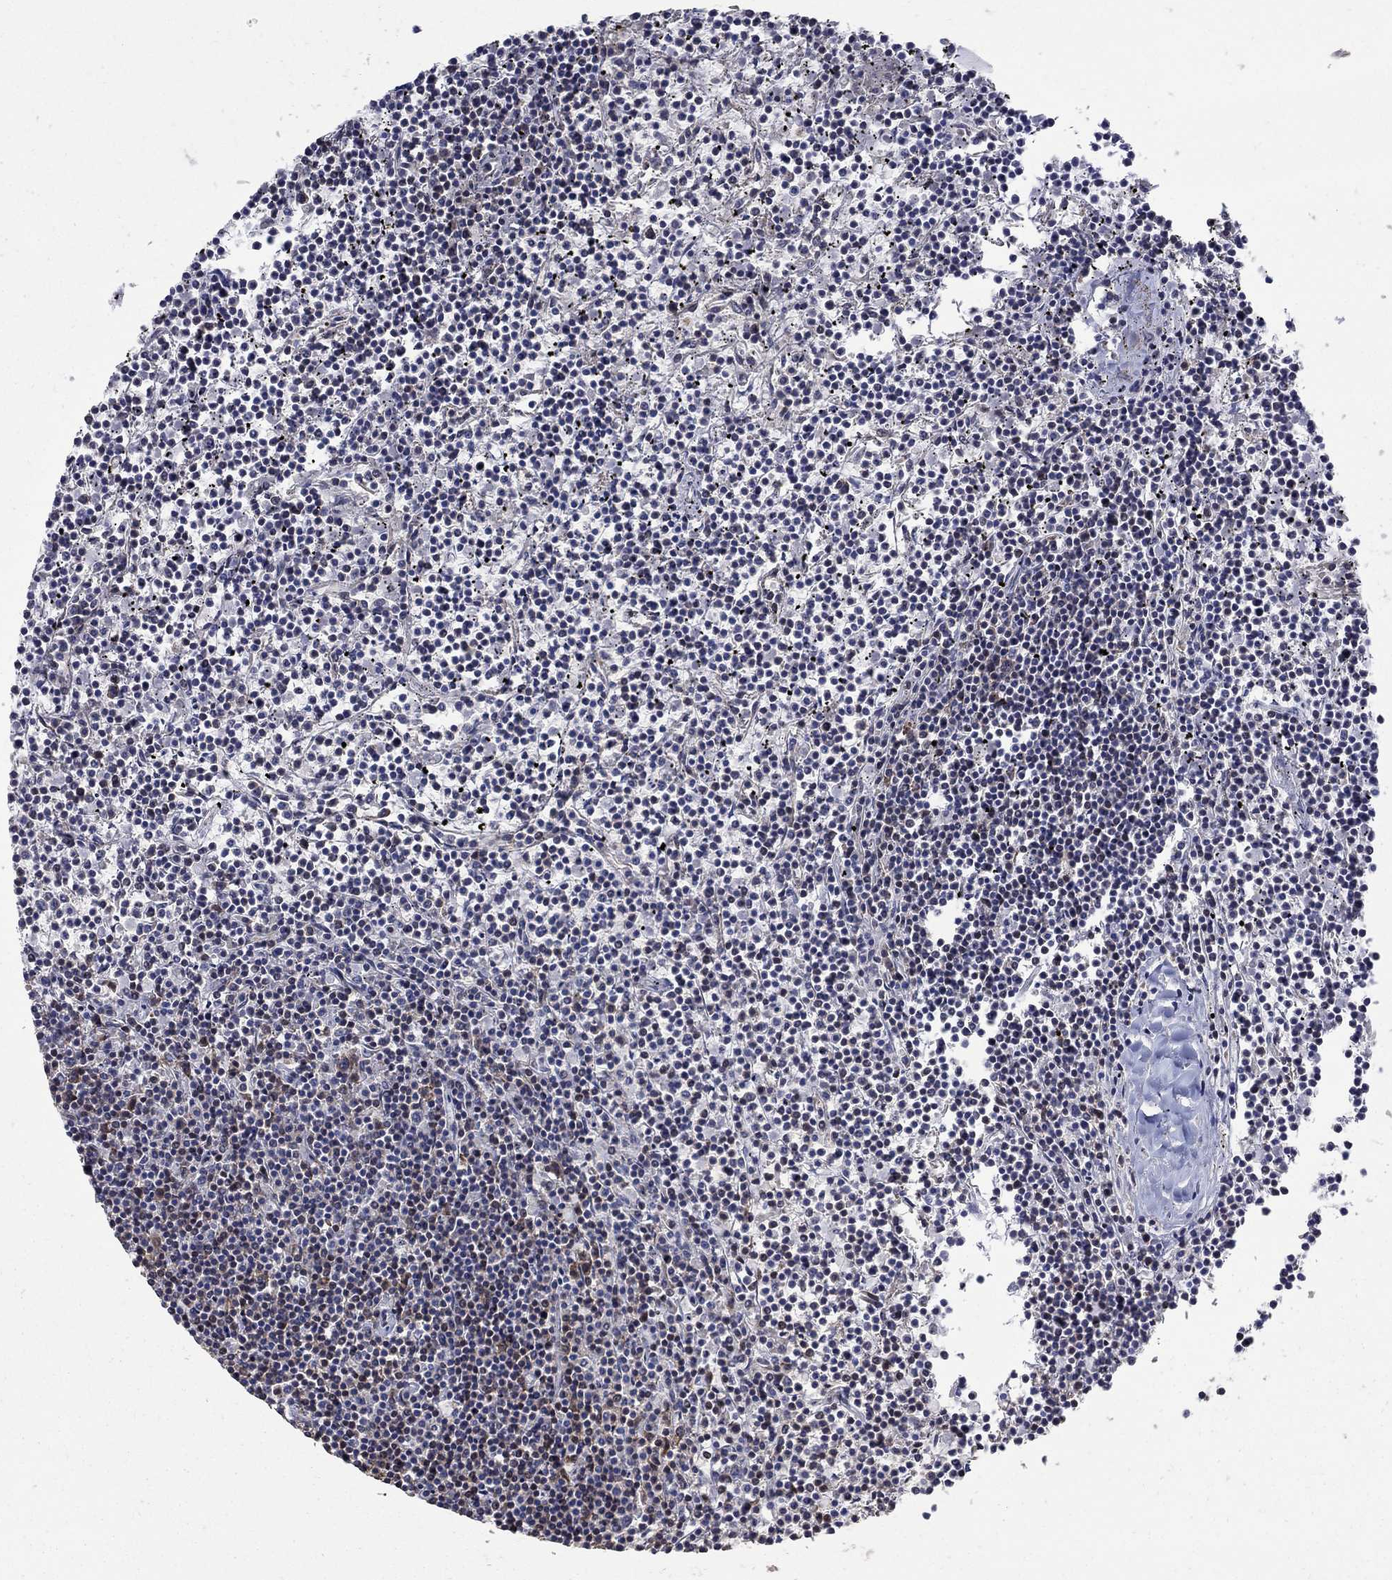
{"staining": {"intensity": "negative", "quantity": "none", "location": "none"}, "tissue": "lymphoma", "cell_type": "Tumor cells", "image_type": "cancer", "snomed": [{"axis": "morphology", "description": "Malignant lymphoma, non-Hodgkin's type, Low grade"}, {"axis": "topography", "description": "Spleen"}], "caption": "Protein analysis of low-grade malignant lymphoma, non-Hodgkin's type shows no significant positivity in tumor cells. (Brightfield microscopy of DAB (3,3'-diaminobenzidine) IHC at high magnification).", "gene": "PNISR", "patient": {"sex": "female", "age": 19}}